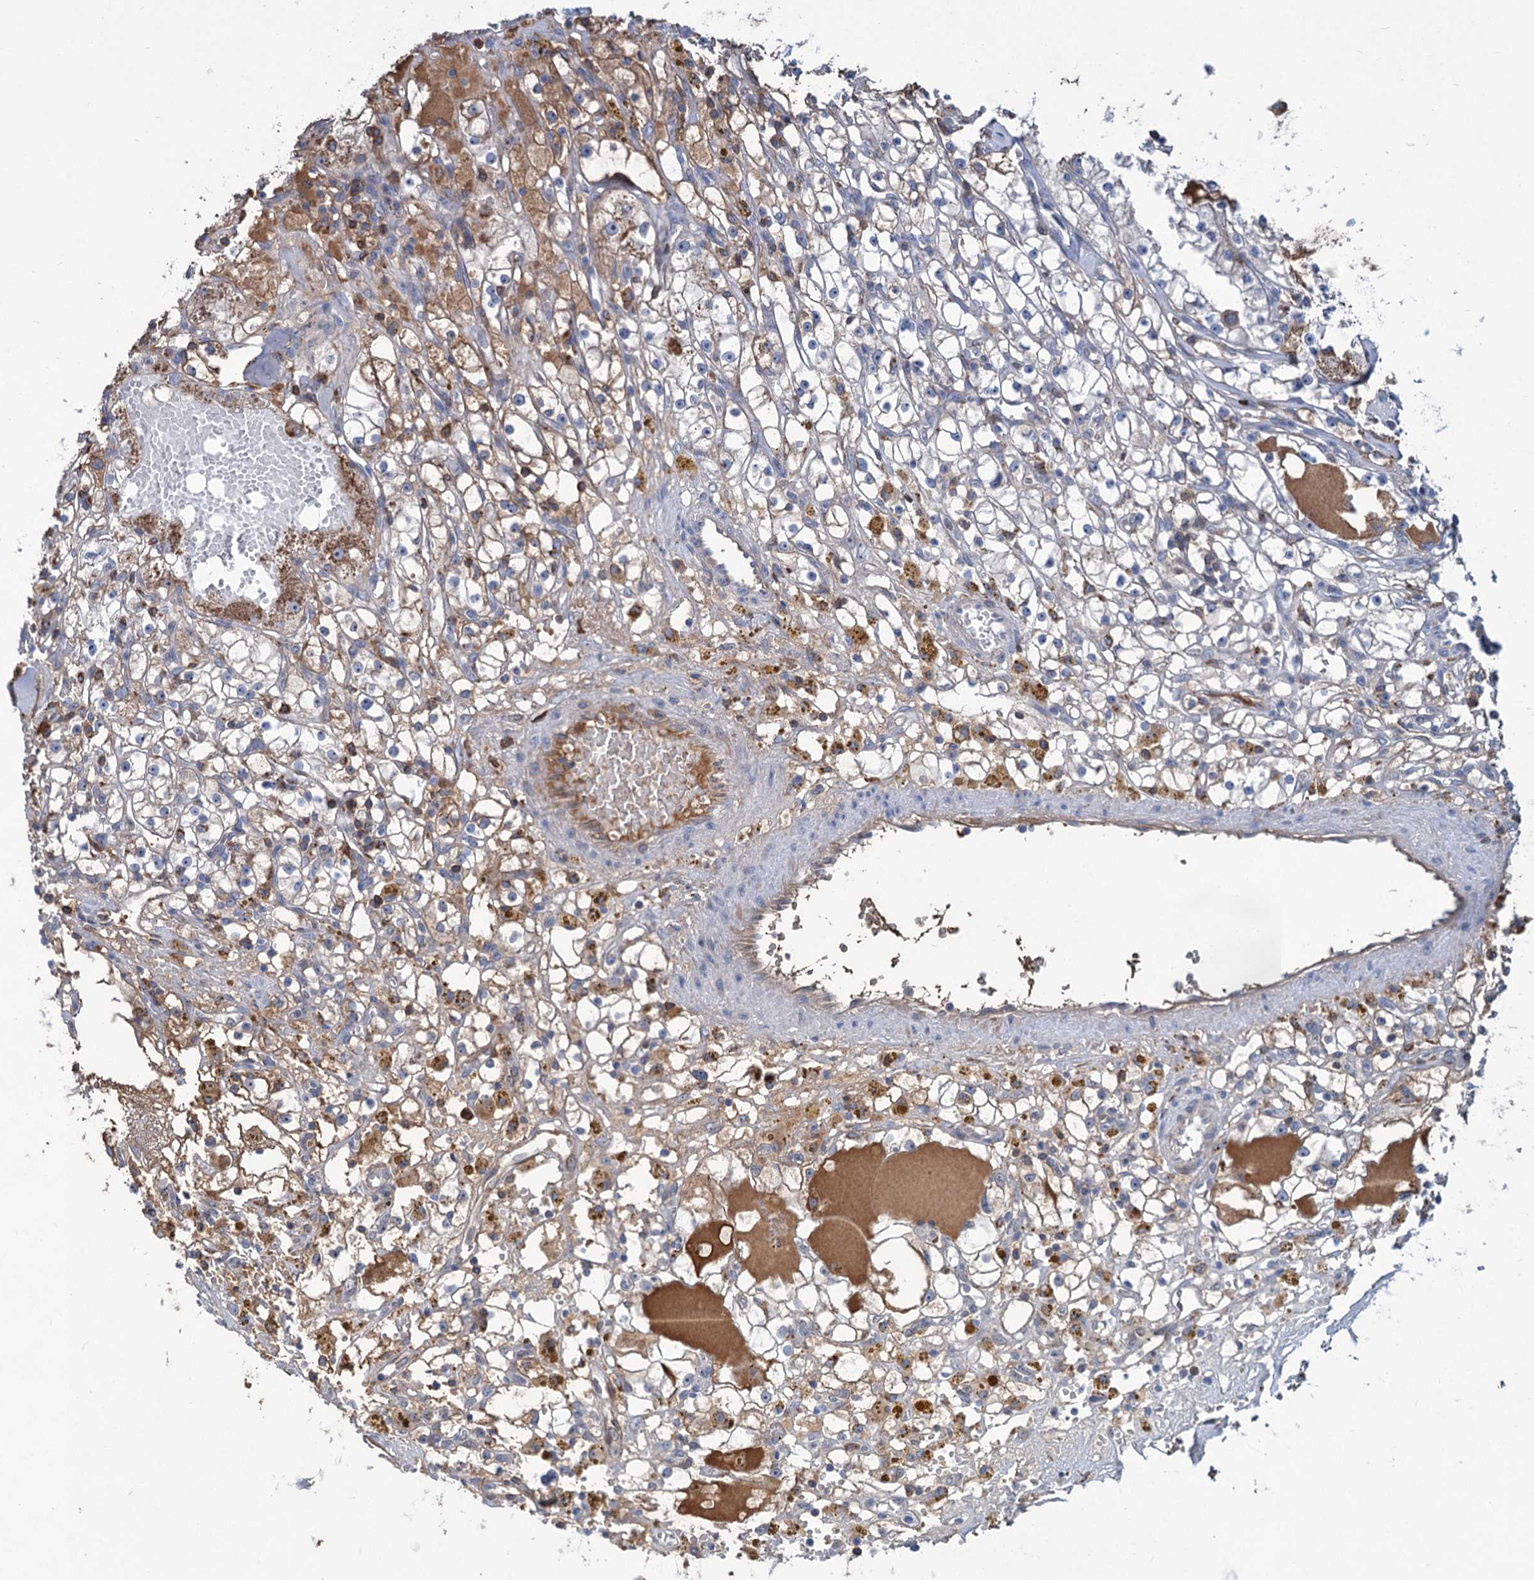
{"staining": {"intensity": "moderate", "quantity": "25%-75%", "location": "cytoplasmic/membranous"}, "tissue": "renal cancer", "cell_type": "Tumor cells", "image_type": "cancer", "snomed": [{"axis": "morphology", "description": "Adenocarcinoma, NOS"}, {"axis": "topography", "description": "Kidney"}], "caption": "IHC histopathology image of neoplastic tissue: renal cancer (adenocarcinoma) stained using immunohistochemistry (IHC) demonstrates medium levels of moderate protein expression localized specifically in the cytoplasmic/membranous of tumor cells, appearing as a cytoplasmic/membranous brown color.", "gene": "LPIN1", "patient": {"sex": "male", "age": 56}}